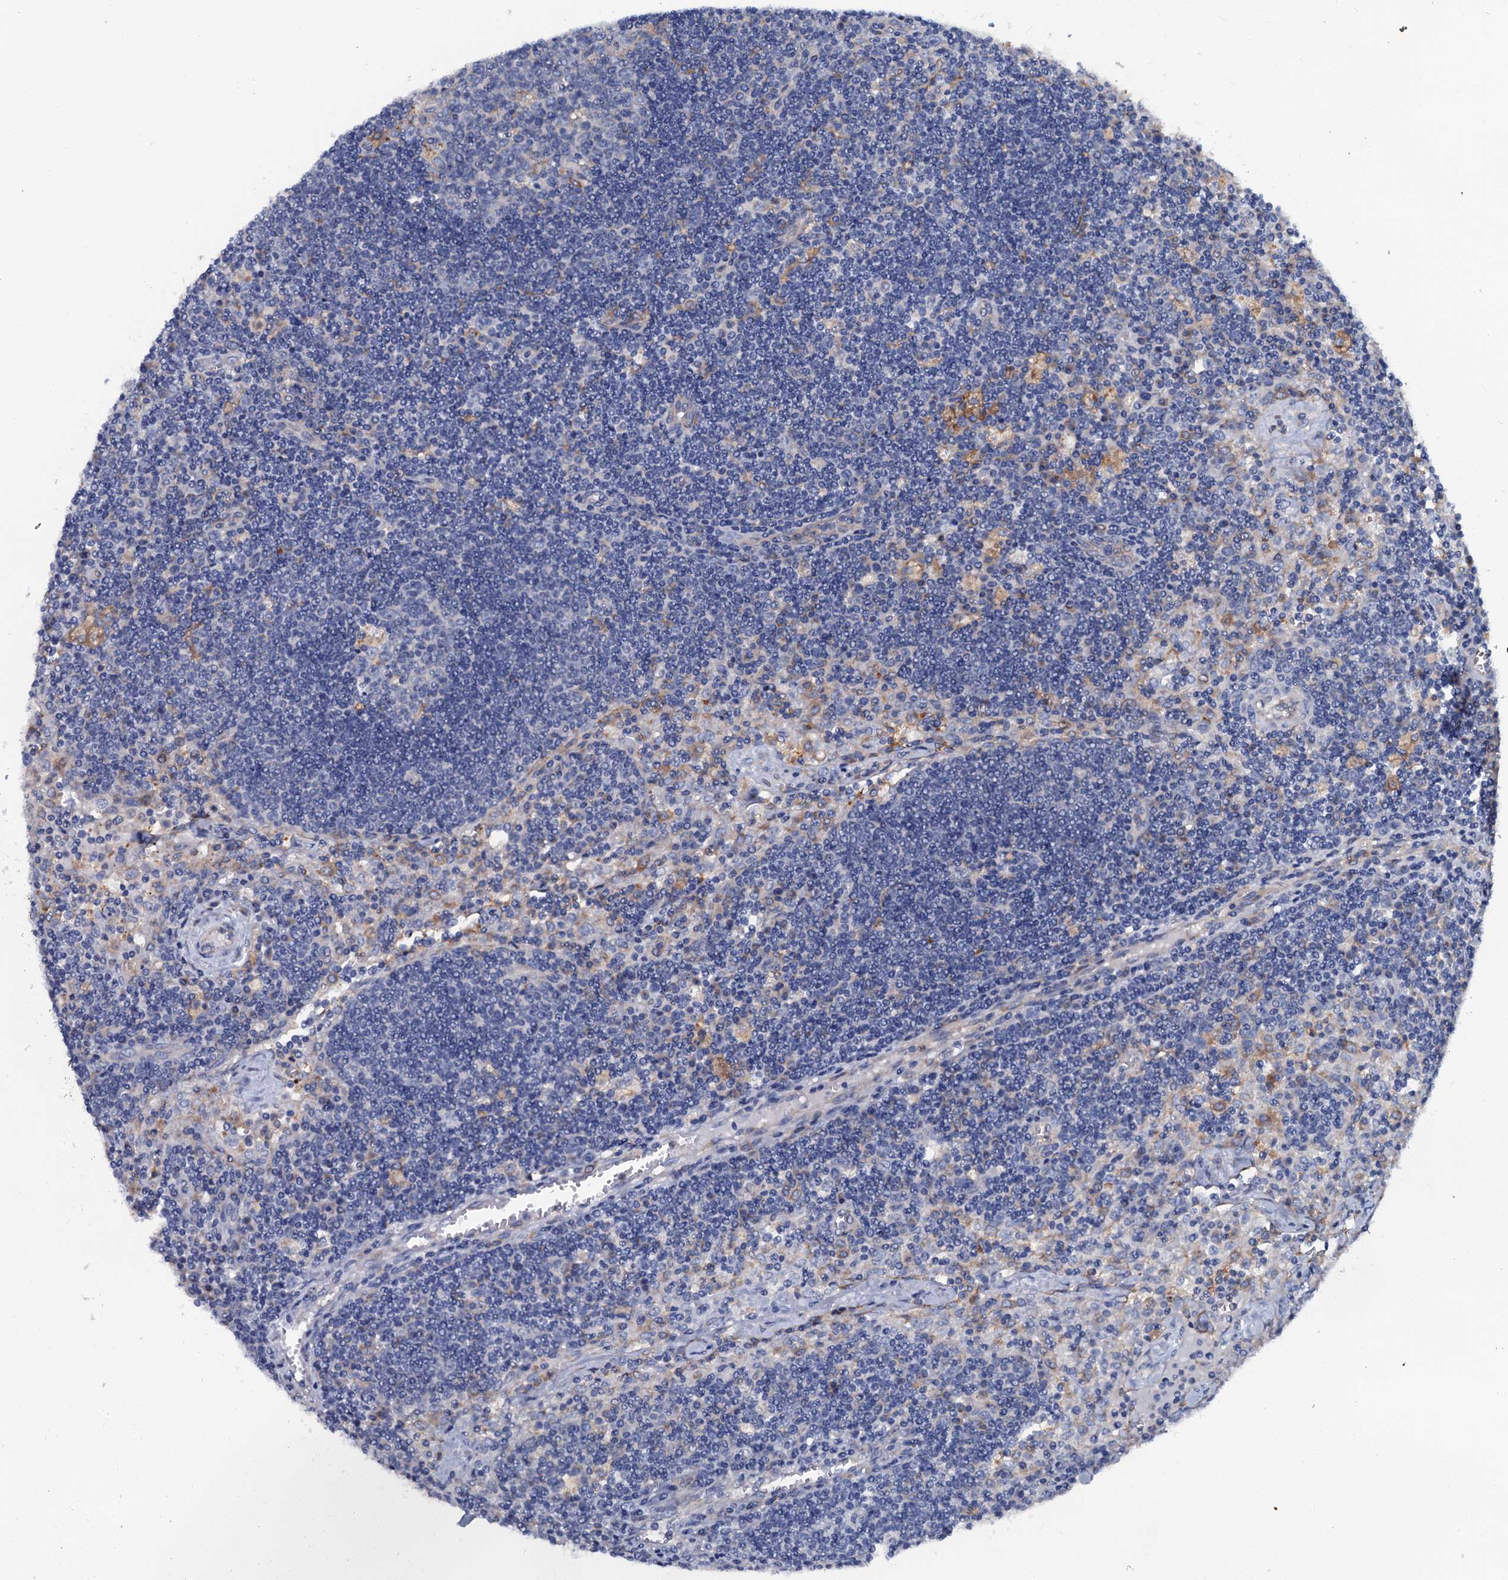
{"staining": {"intensity": "negative", "quantity": "none", "location": "none"}, "tissue": "lymph node", "cell_type": "Germinal center cells", "image_type": "normal", "snomed": [{"axis": "morphology", "description": "Normal tissue, NOS"}, {"axis": "topography", "description": "Lymph node"}], "caption": "Micrograph shows no protein staining in germinal center cells of normal lymph node.", "gene": "OTOL1", "patient": {"sex": "male", "age": 58}}